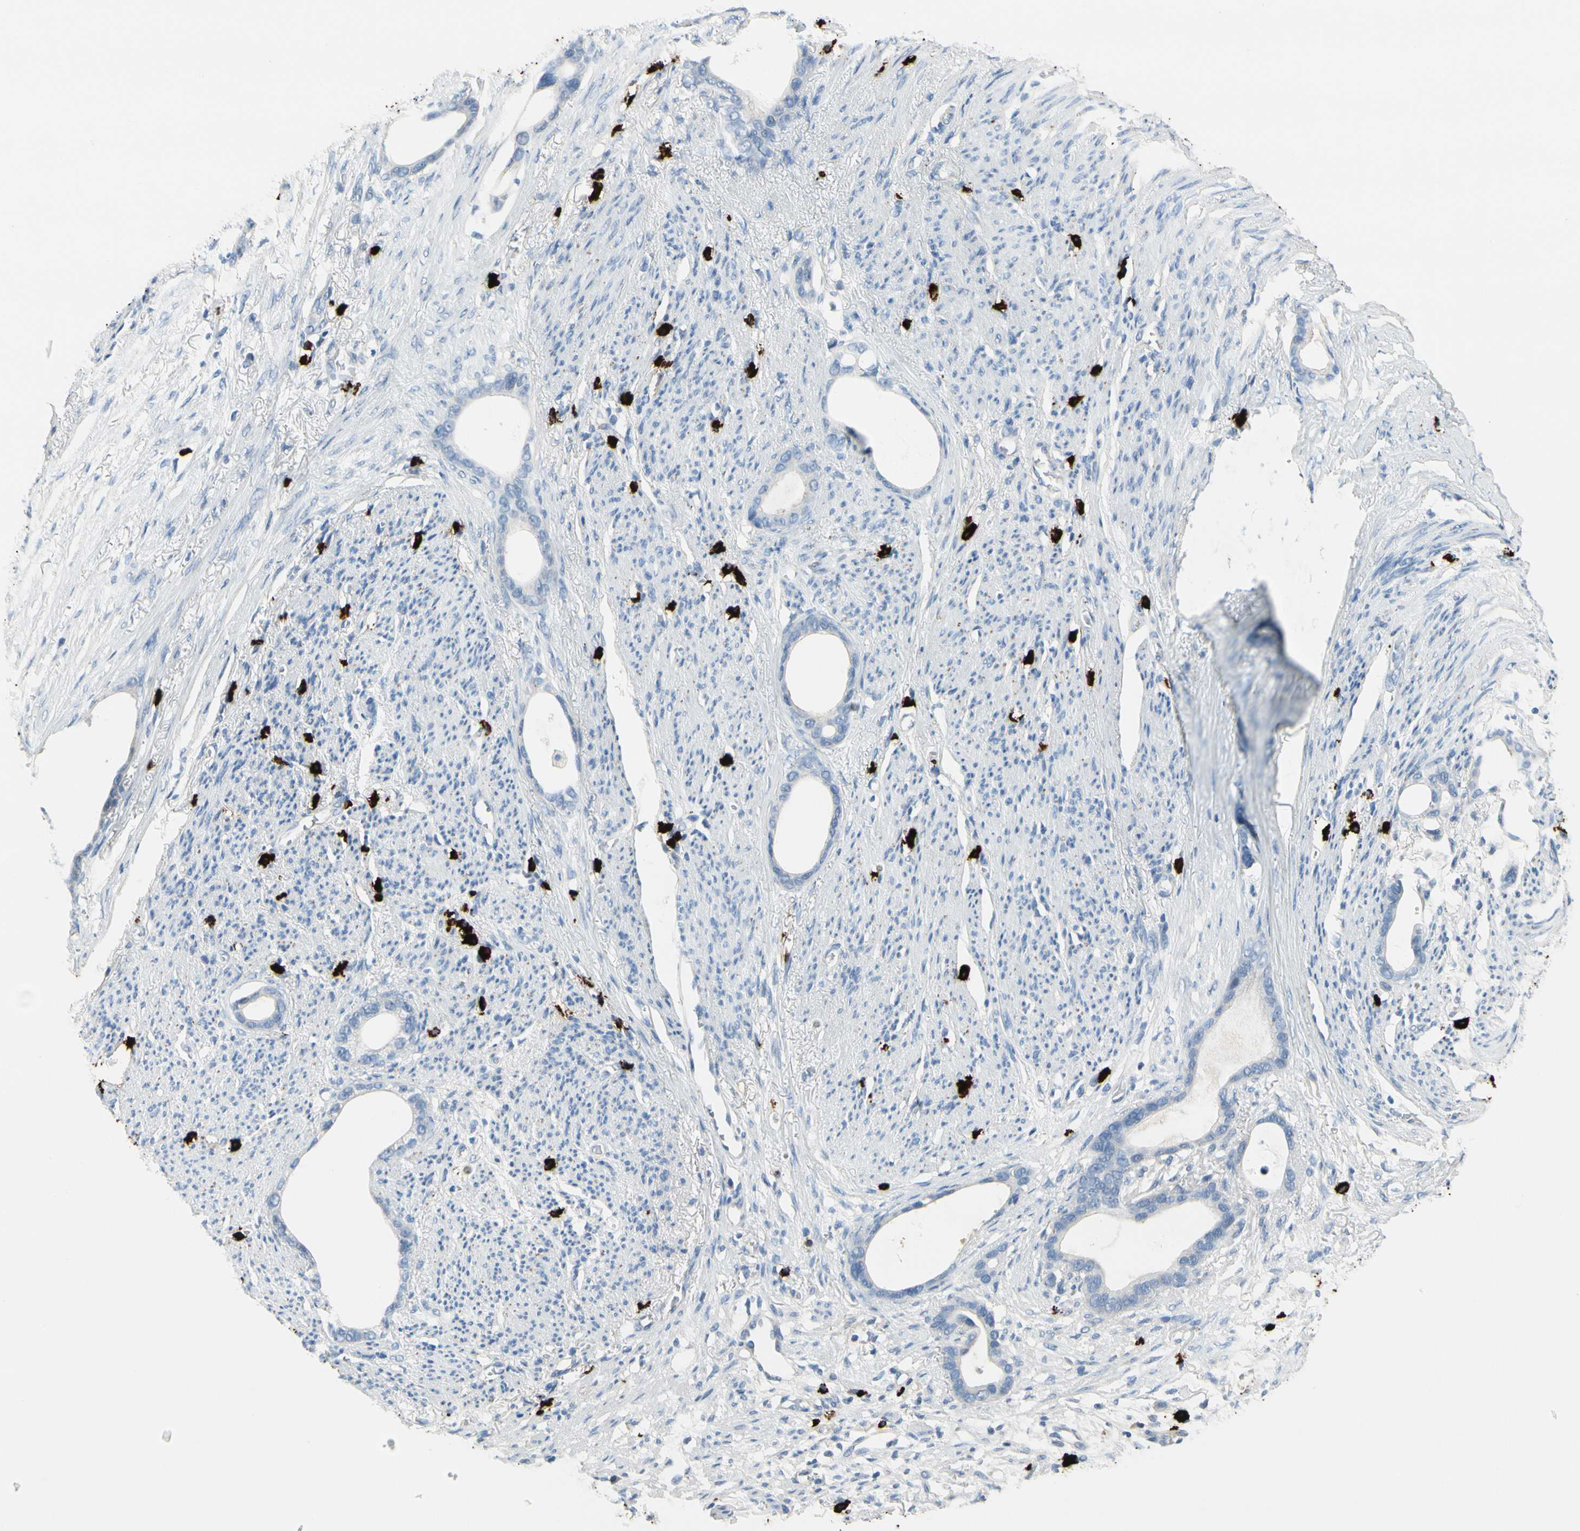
{"staining": {"intensity": "negative", "quantity": "none", "location": "none"}, "tissue": "stomach cancer", "cell_type": "Tumor cells", "image_type": "cancer", "snomed": [{"axis": "morphology", "description": "Adenocarcinoma, NOS"}, {"axis": "topography", "description": "Stomach"}], "caption": "A micrograph of human stomach cancer (adenocarcinoma) is negative for staining in tumor cells.", "gene": "CPA3", "patient": {"sex": "female", "age": 75}}